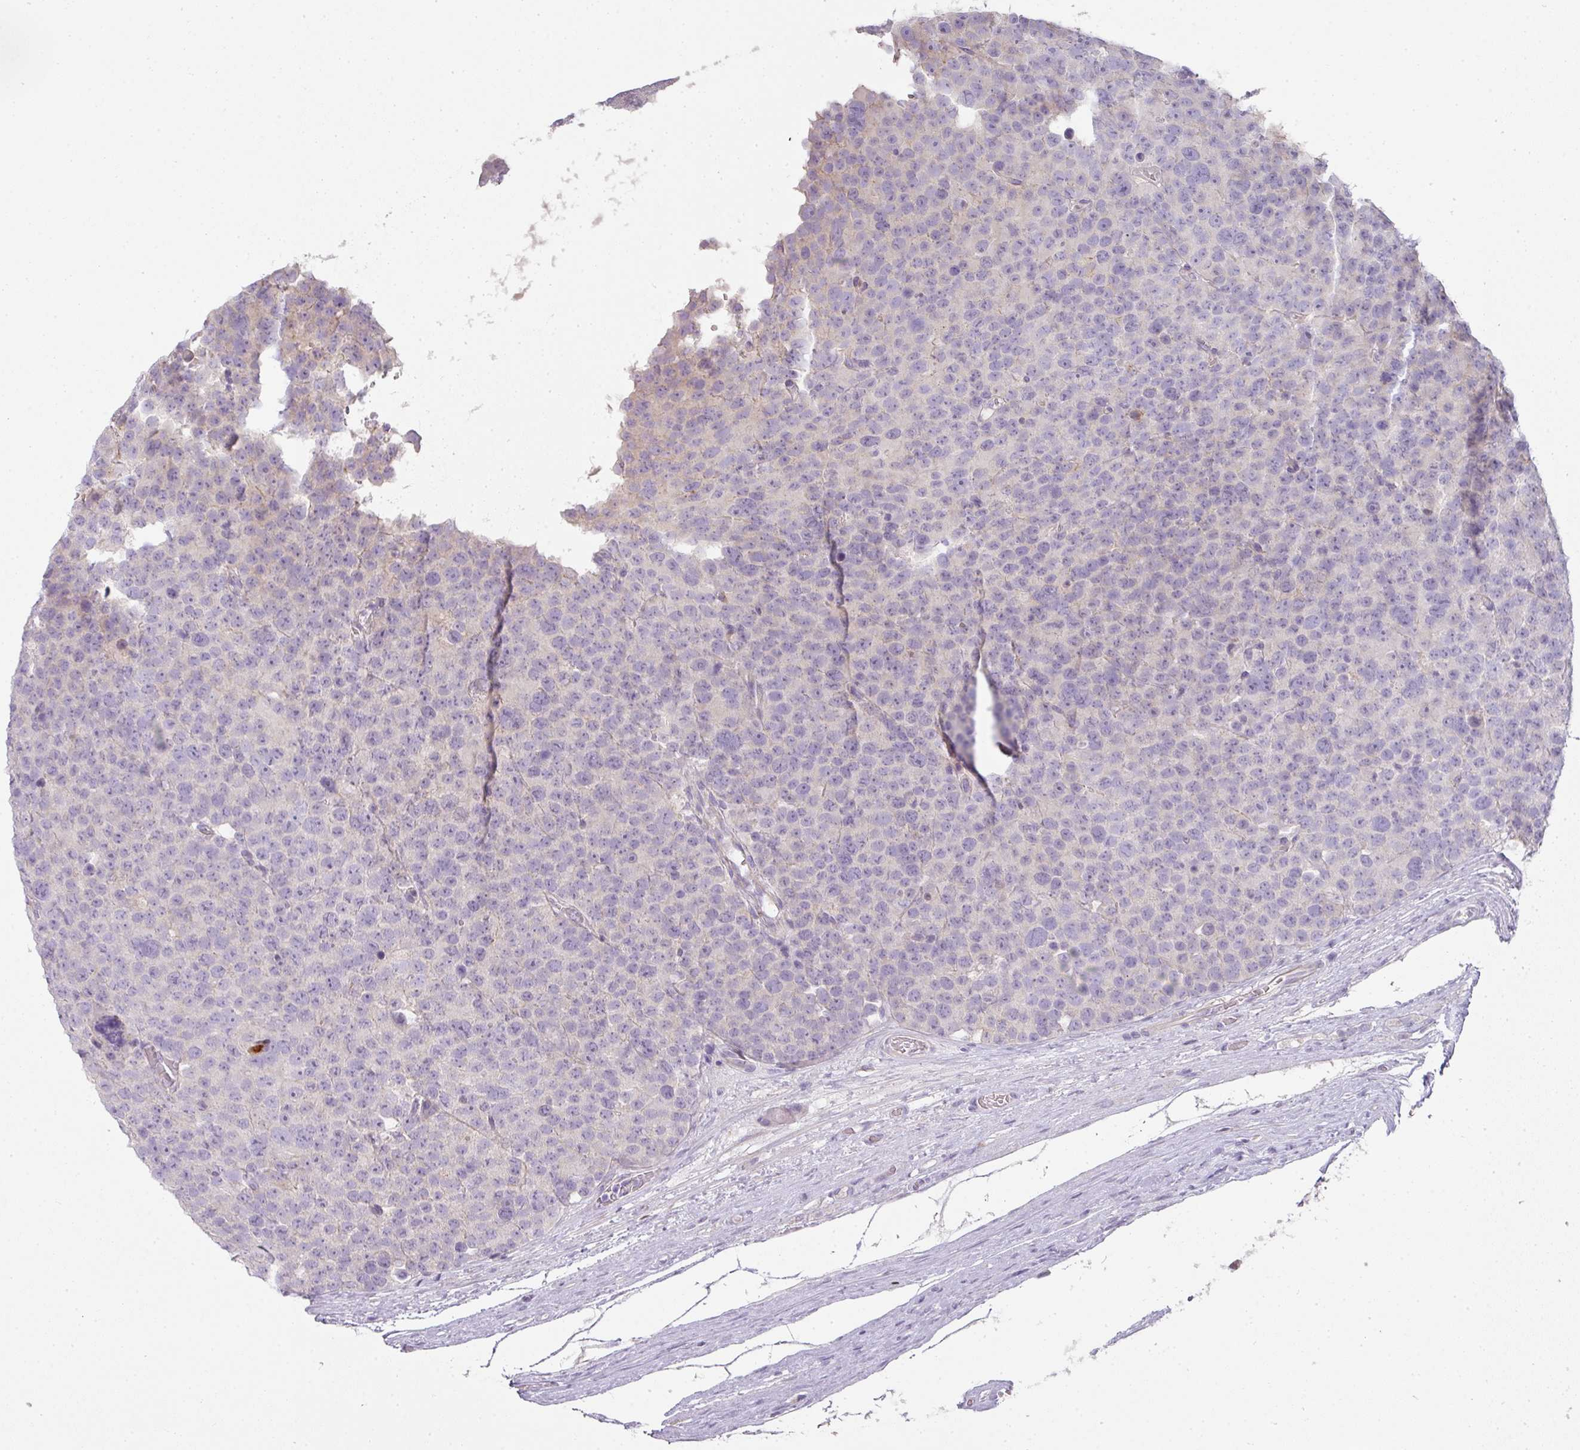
{"staining": {"intensity": "negative", "quantity": "none", "location": "none"}, "tissue": "testis cancer", "cell_type": "Tumor cells", "image_type": "cancer", "snomed": [{"axis": "morphology", "description": "Seminoma, NOS"}, {"axis": "topography", "description": "Testis"}], "caption": "An IHC image of testis cancer (seminoma) is shown. There is no staining in tumor cells of testis cancer (seminoma). (DAB (3,3'-diaminobenzidine) immunohistochemistry (IHC) visualized using brightfield microscopy, high magnification).", "gene": "HHEX", "patient": {"sex": "male", "age": 71}}